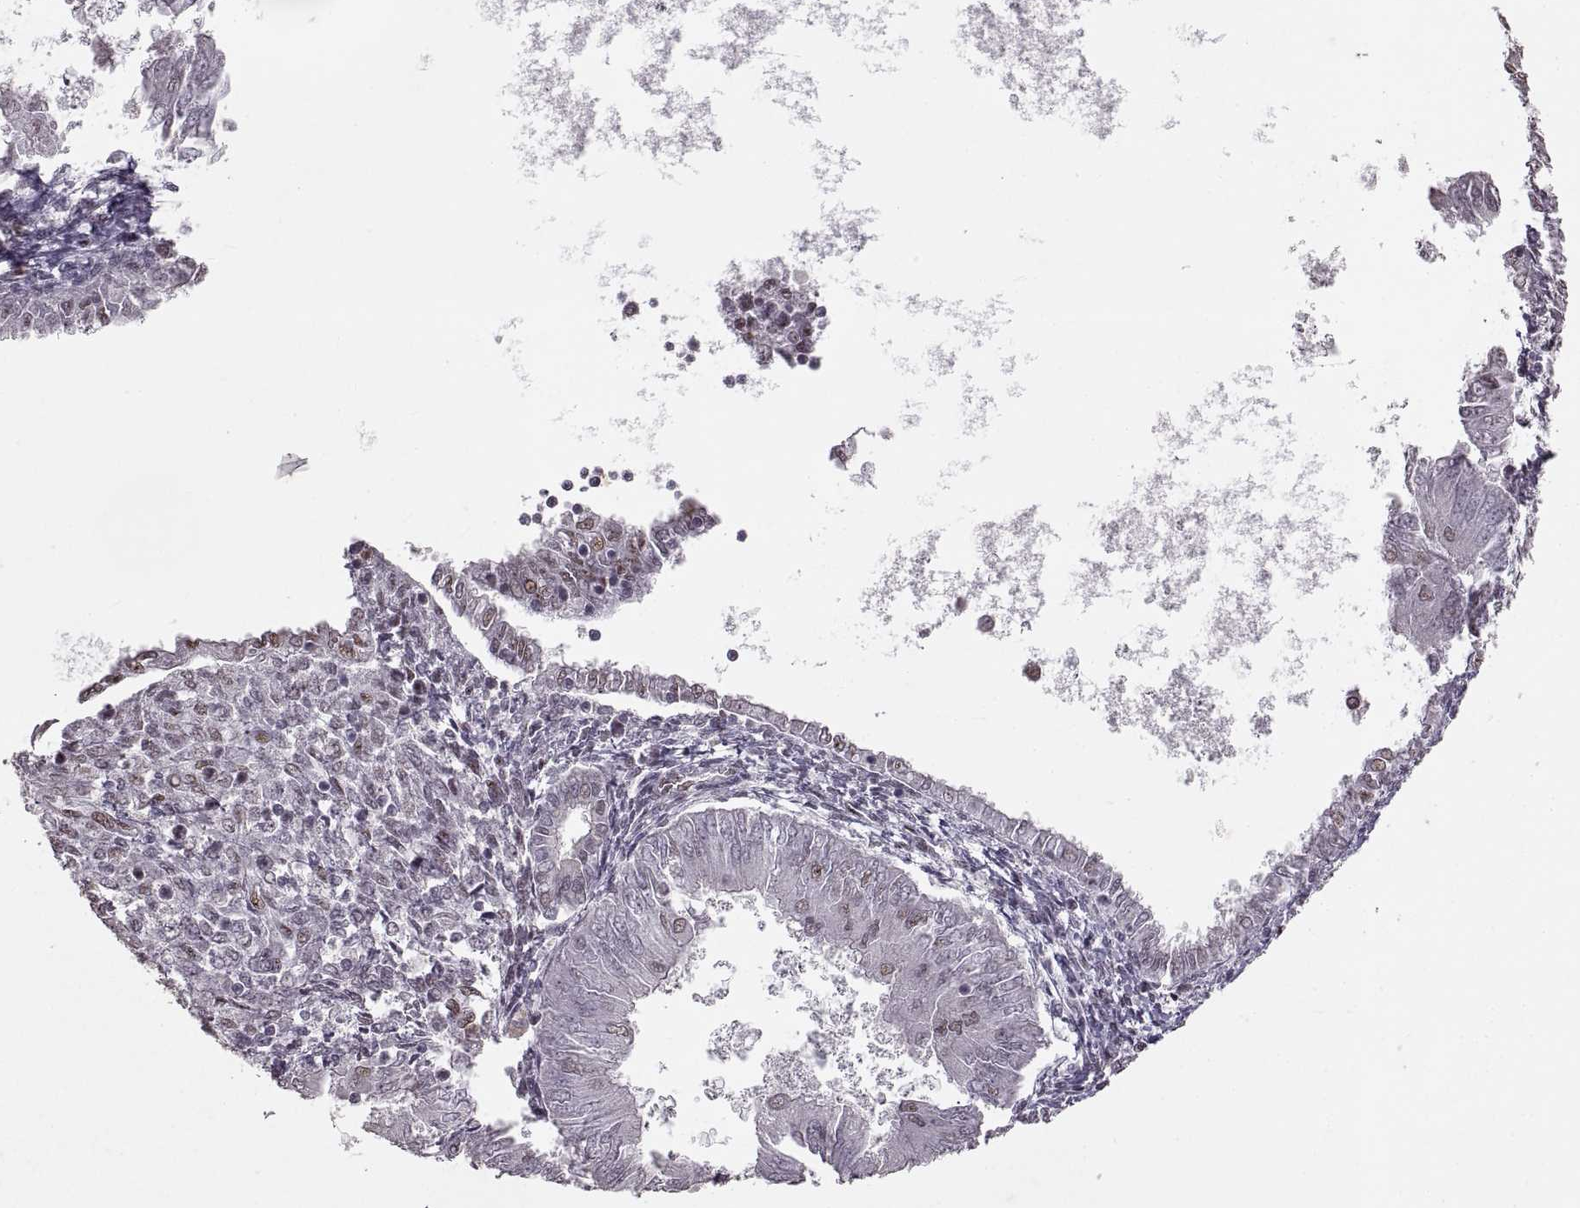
{"staining": {"intensity": "negative", "quantity": "none", "location": "none"}, "tissue": "endometrial cancer", "cell_type": "Tumor cells", "image_type": "cancer", "snomed": [{"axis": "morphology", "description": "Adenocarcinoma, NOS"}, {"axis": "topography", "description": "Endometrium"}], "caption": "IHC micrograph of neoplastic tissue: endometrial cancer (adenocarcinoma) stained with DAB (3,3'-diaminobenzidine) exhibits no significant protein positivity in tumor cells.", "gene": "PALS1", "patient": {"sex": "female", "age": 53}}